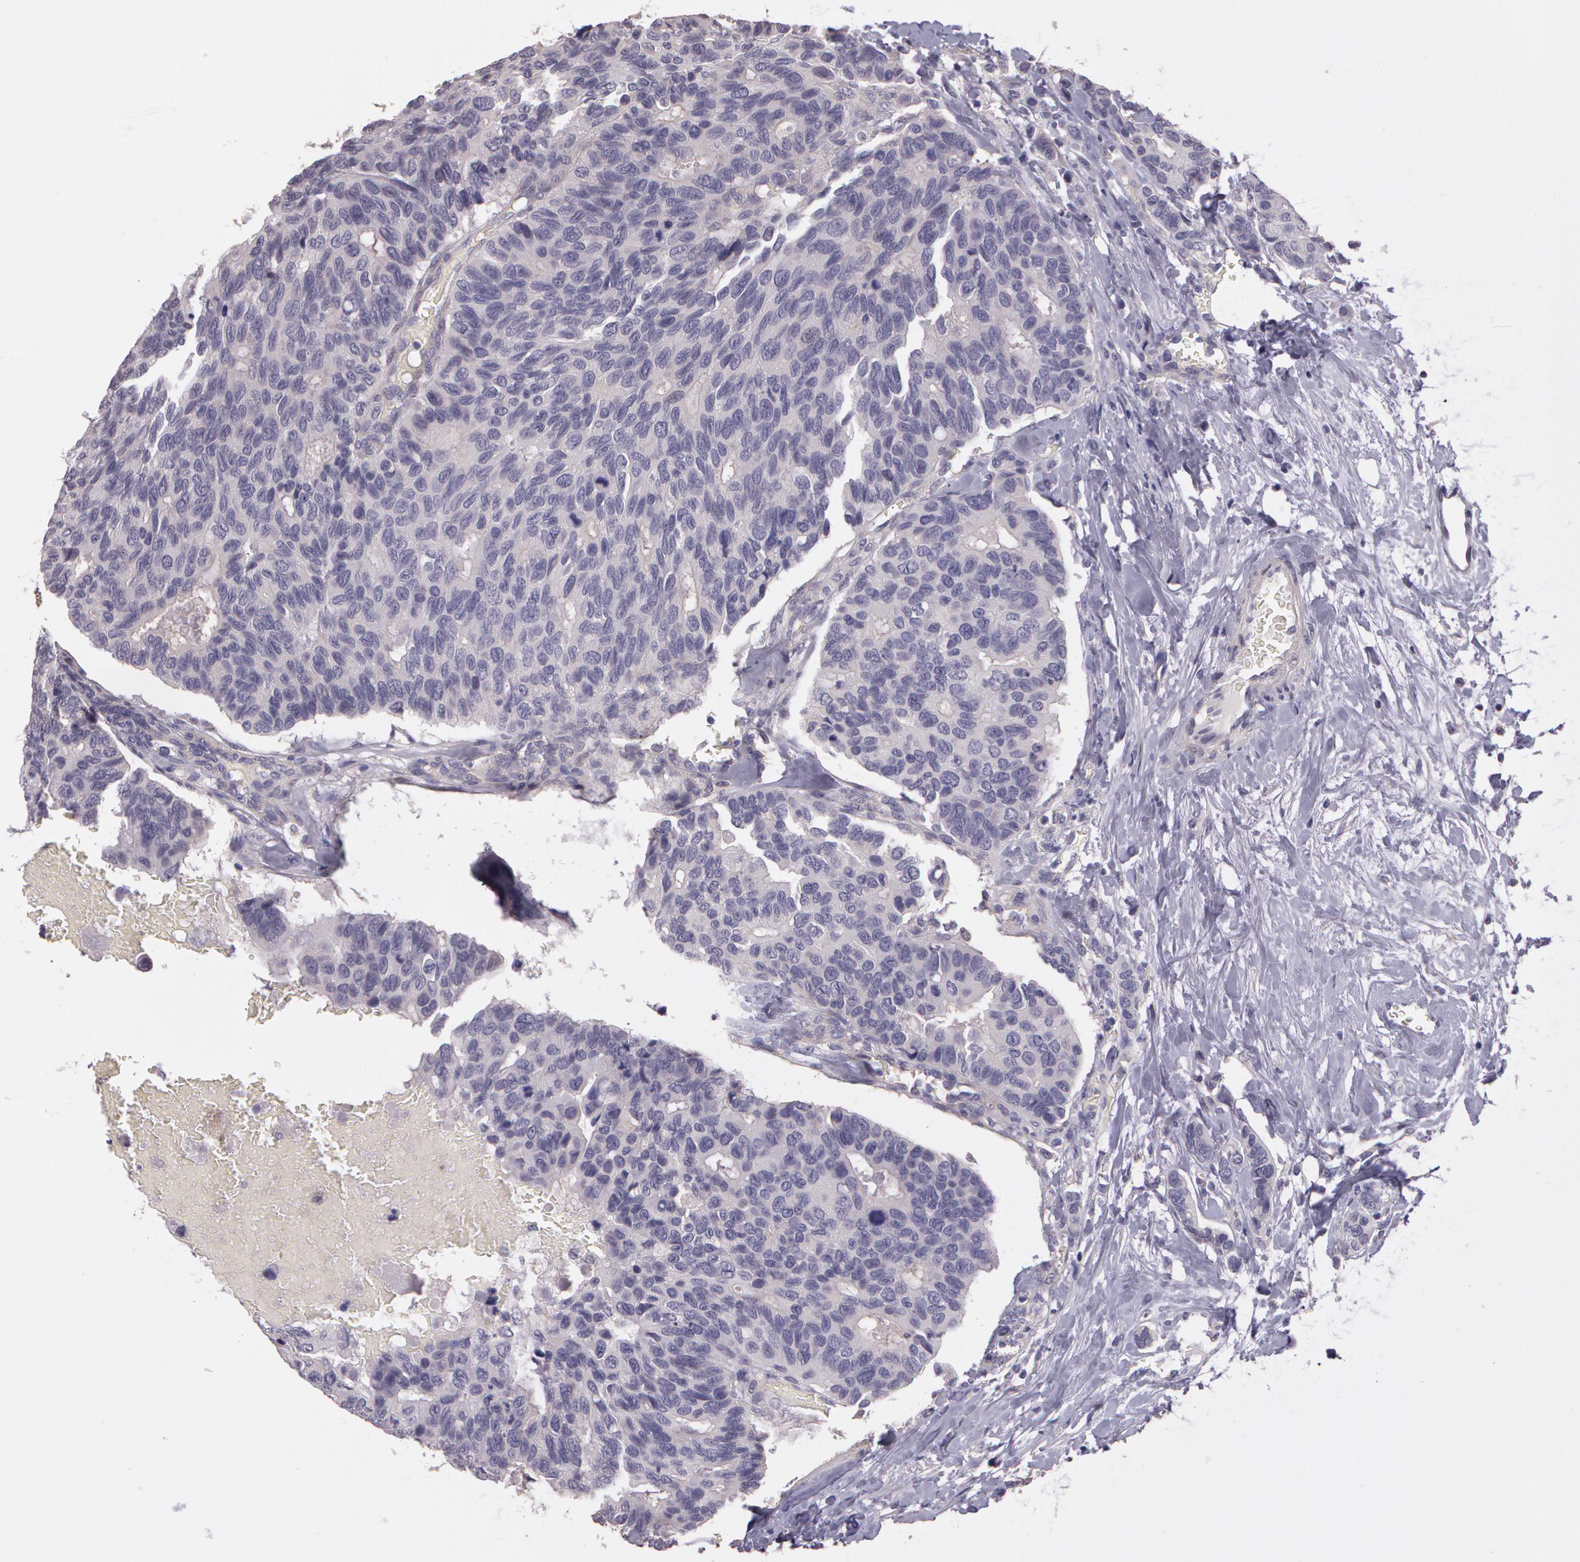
{"staining": {"intensity": "negative", "quantity": "none", "location": "none"}, "tissue": "breast cancer", "cell_type": "Tumor cells", "image_type": "cancer", "snomed": [{"axis": "morphology", "description": "Duct carcinoma"}, {"axis": "topography", "description": "Breast"}], "caption": "IHC photomicrograph of neoplastic tissue: breast cancer stained with DAB (3,3'-diaminobenzidine) demonstrates no significant protein staining in tumor cells.", "gene": "G2E3", "patient": {"sex": "female", "age": 69}}